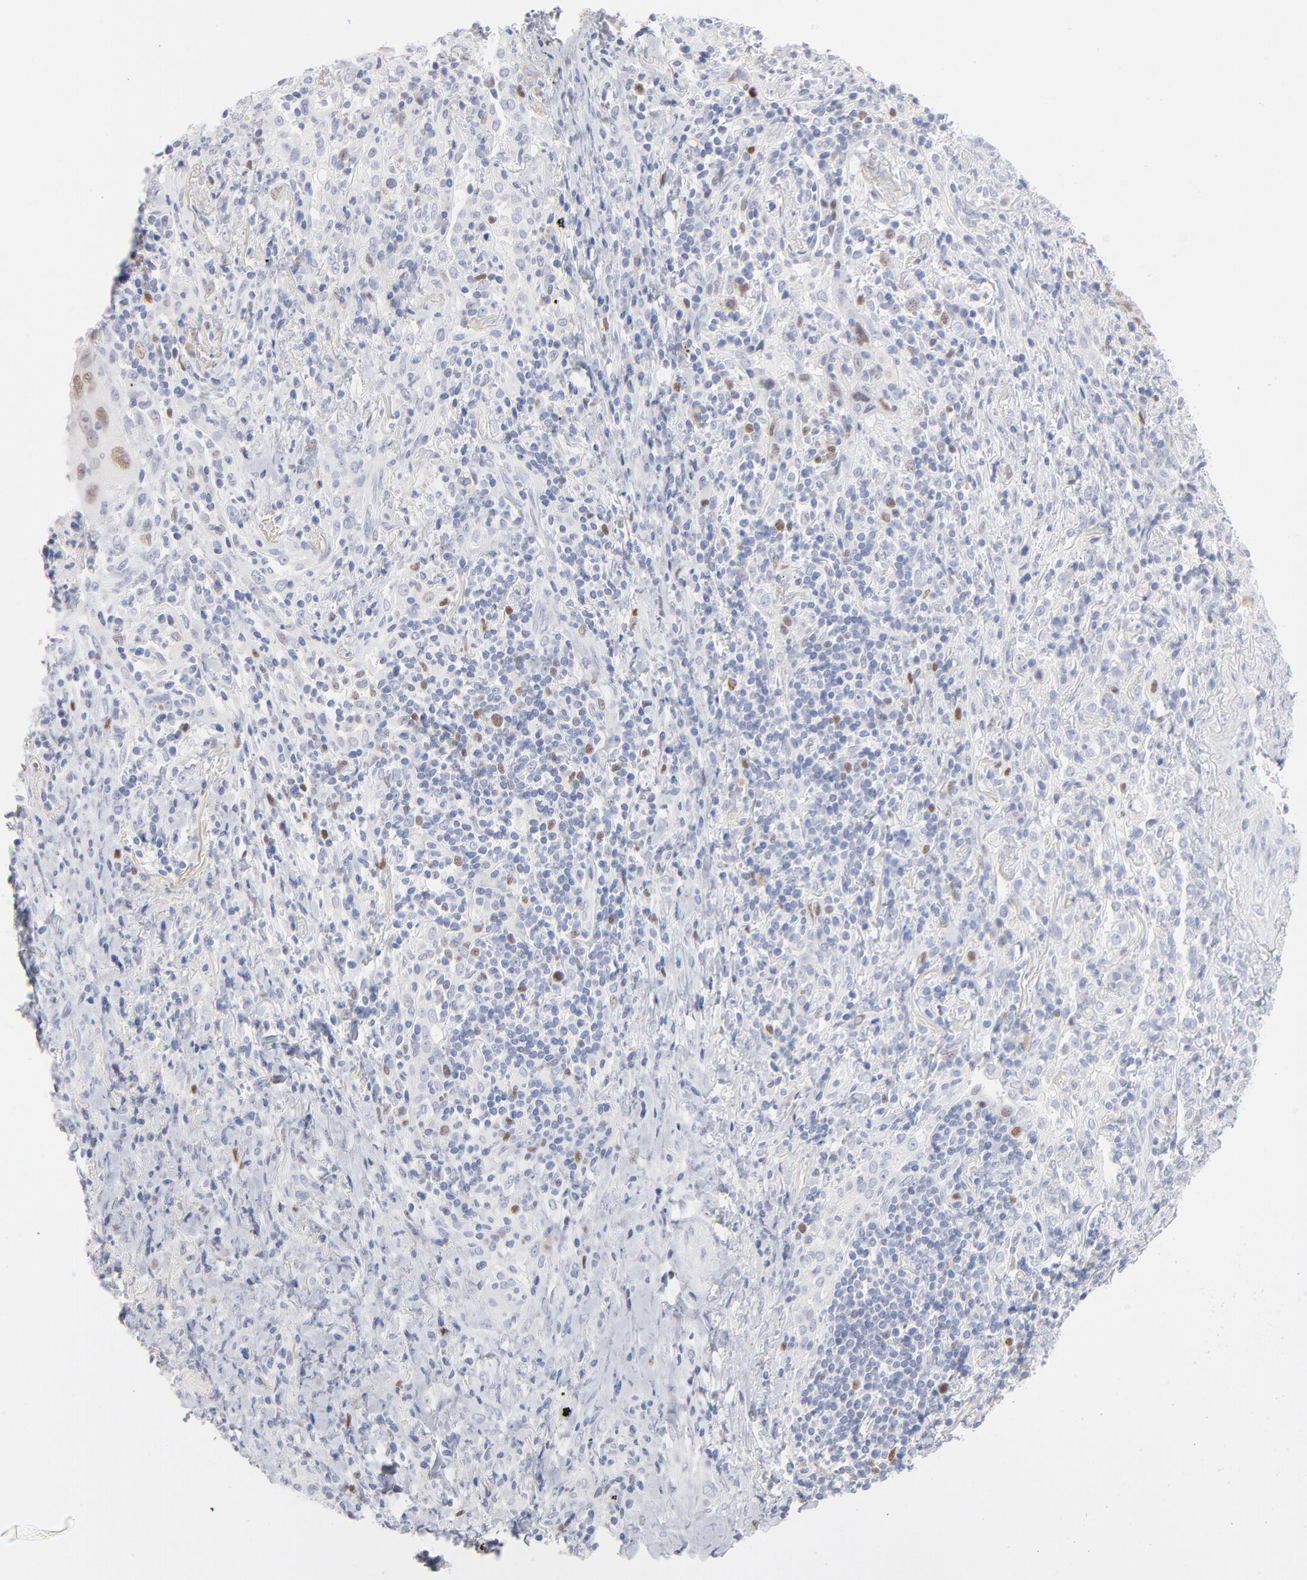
{"staining": {"intensity": "moderate", "quantity": "<25%", "location": "nuclear"}, "tissue": "lung cancer", "cell_type": "Tumor cells", "image_type": "cancer", "snomed": [{"axis": "morphology", "description": "Squamous cell carcinoma, NOS"}, {"axis": "topography", "description": "Lung"}], "caption": "The micrograph exhibits staining of lung squamous cell carcinoma, revealing moderate nuclear protein positivity (brown color) within tumor cells.", "gene": "MCM7", "patient": {"sex": "female", "age": 67}}